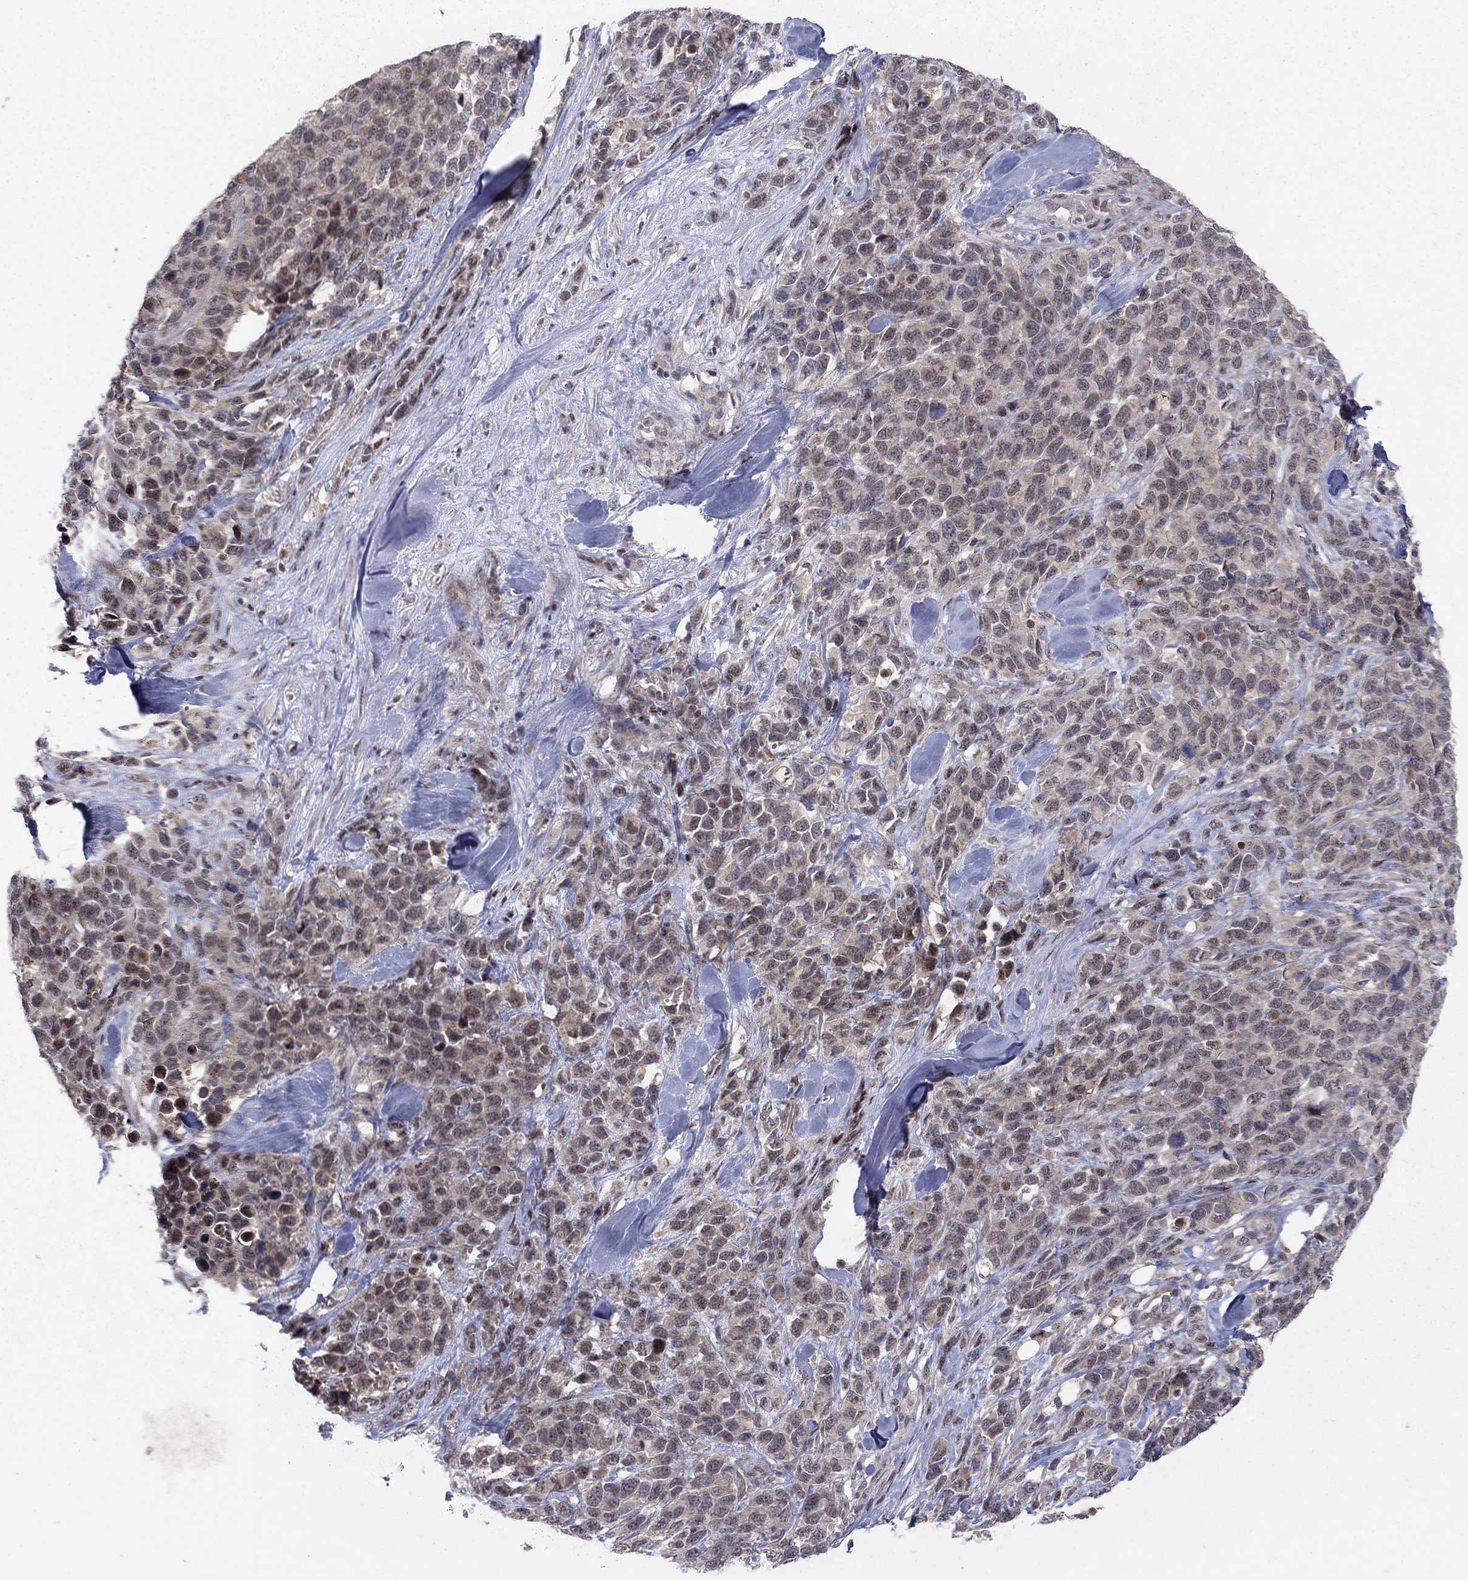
{"staining": {"intensity": "weak", "quantity": "<25%", "location": "cytoplasmic/membranous,nuclear"}, "tissue": "melanoma", "cell_type": "Tumor cells", "image_type": "cancer", "snomed": [{"axis": "morphology", "description": "Malignant melanoma, Metastatic site"}, {"axis": "topography", "description": "Skin"}], "caption": "The micrograph exhibits no significant positivity in tumor cells of malignant melanoma (metastatic site).", "gene": "ZNF395", "patient": {"sex": "male", "age": 84}}